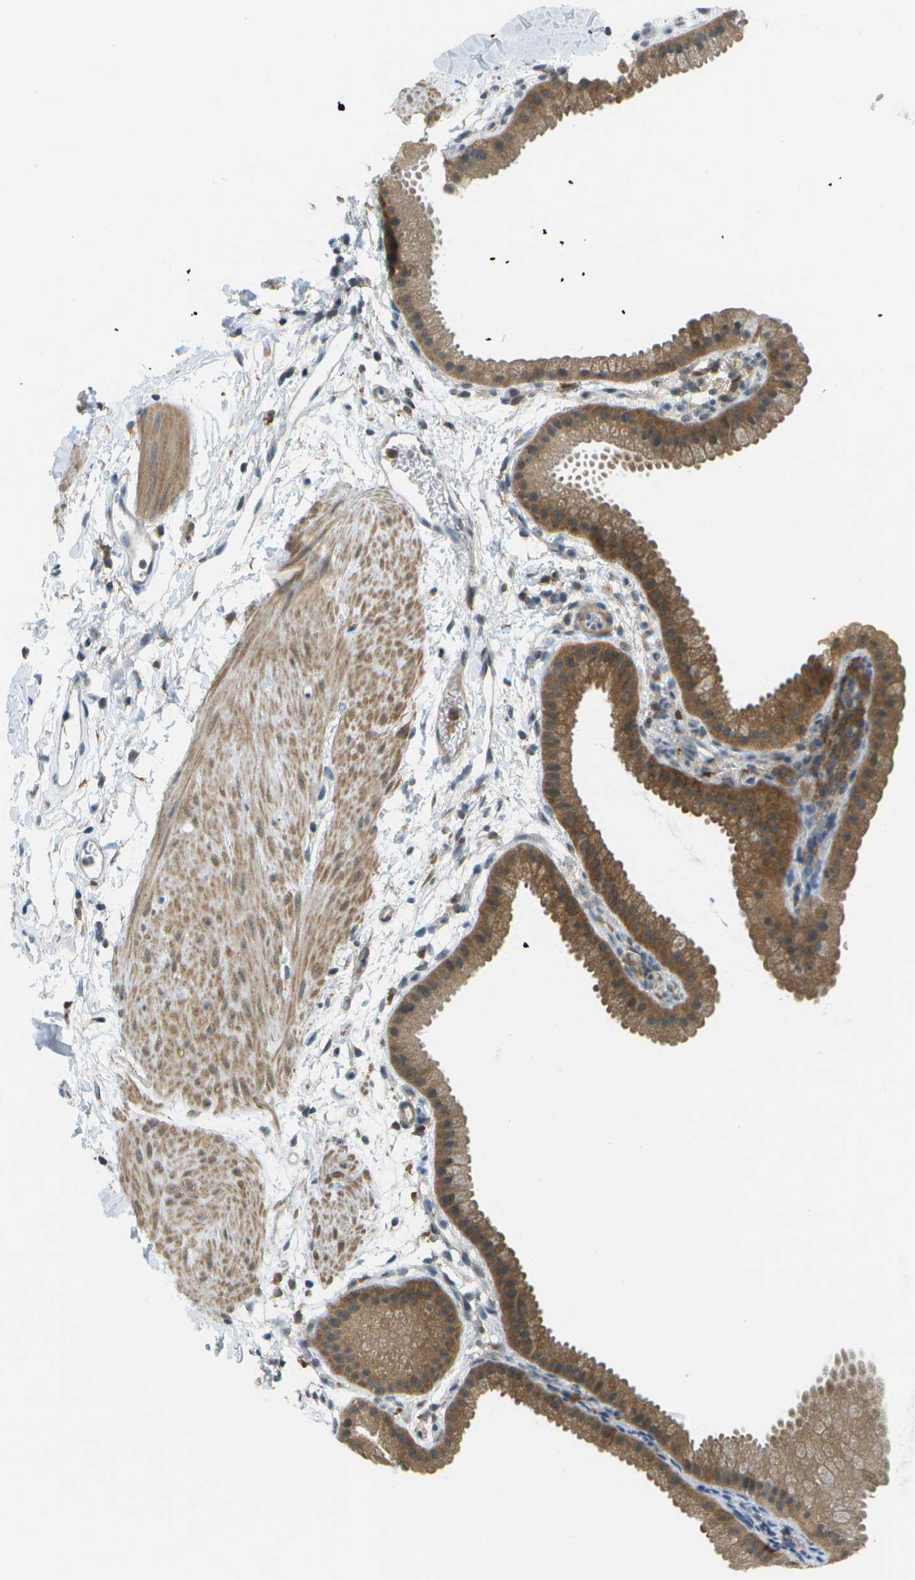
{"staining": {"intensity": "moderate", "quantity": ">75%", "location": "cytoplasmic/membranous"}, "tissue": "gallbladder", "cell_type": "Glandular cells", "image_type": "normal", "snomed": [{"axis": "morphology", "description": "Normal tissue, NOS"}, {"axis": "topography", "description": "Gallbladder"}], "caption": "Immunohistochemical staining of benign gallbladder shows >75% levels of moderate cytoplasmic/membranous protein staining in about >75% of glandular cells. (brown staining indicates protein expression, while blue staining denotes nuclei).", "gene": "CDH23", "patient": {"sex": "female", "age": 64}}